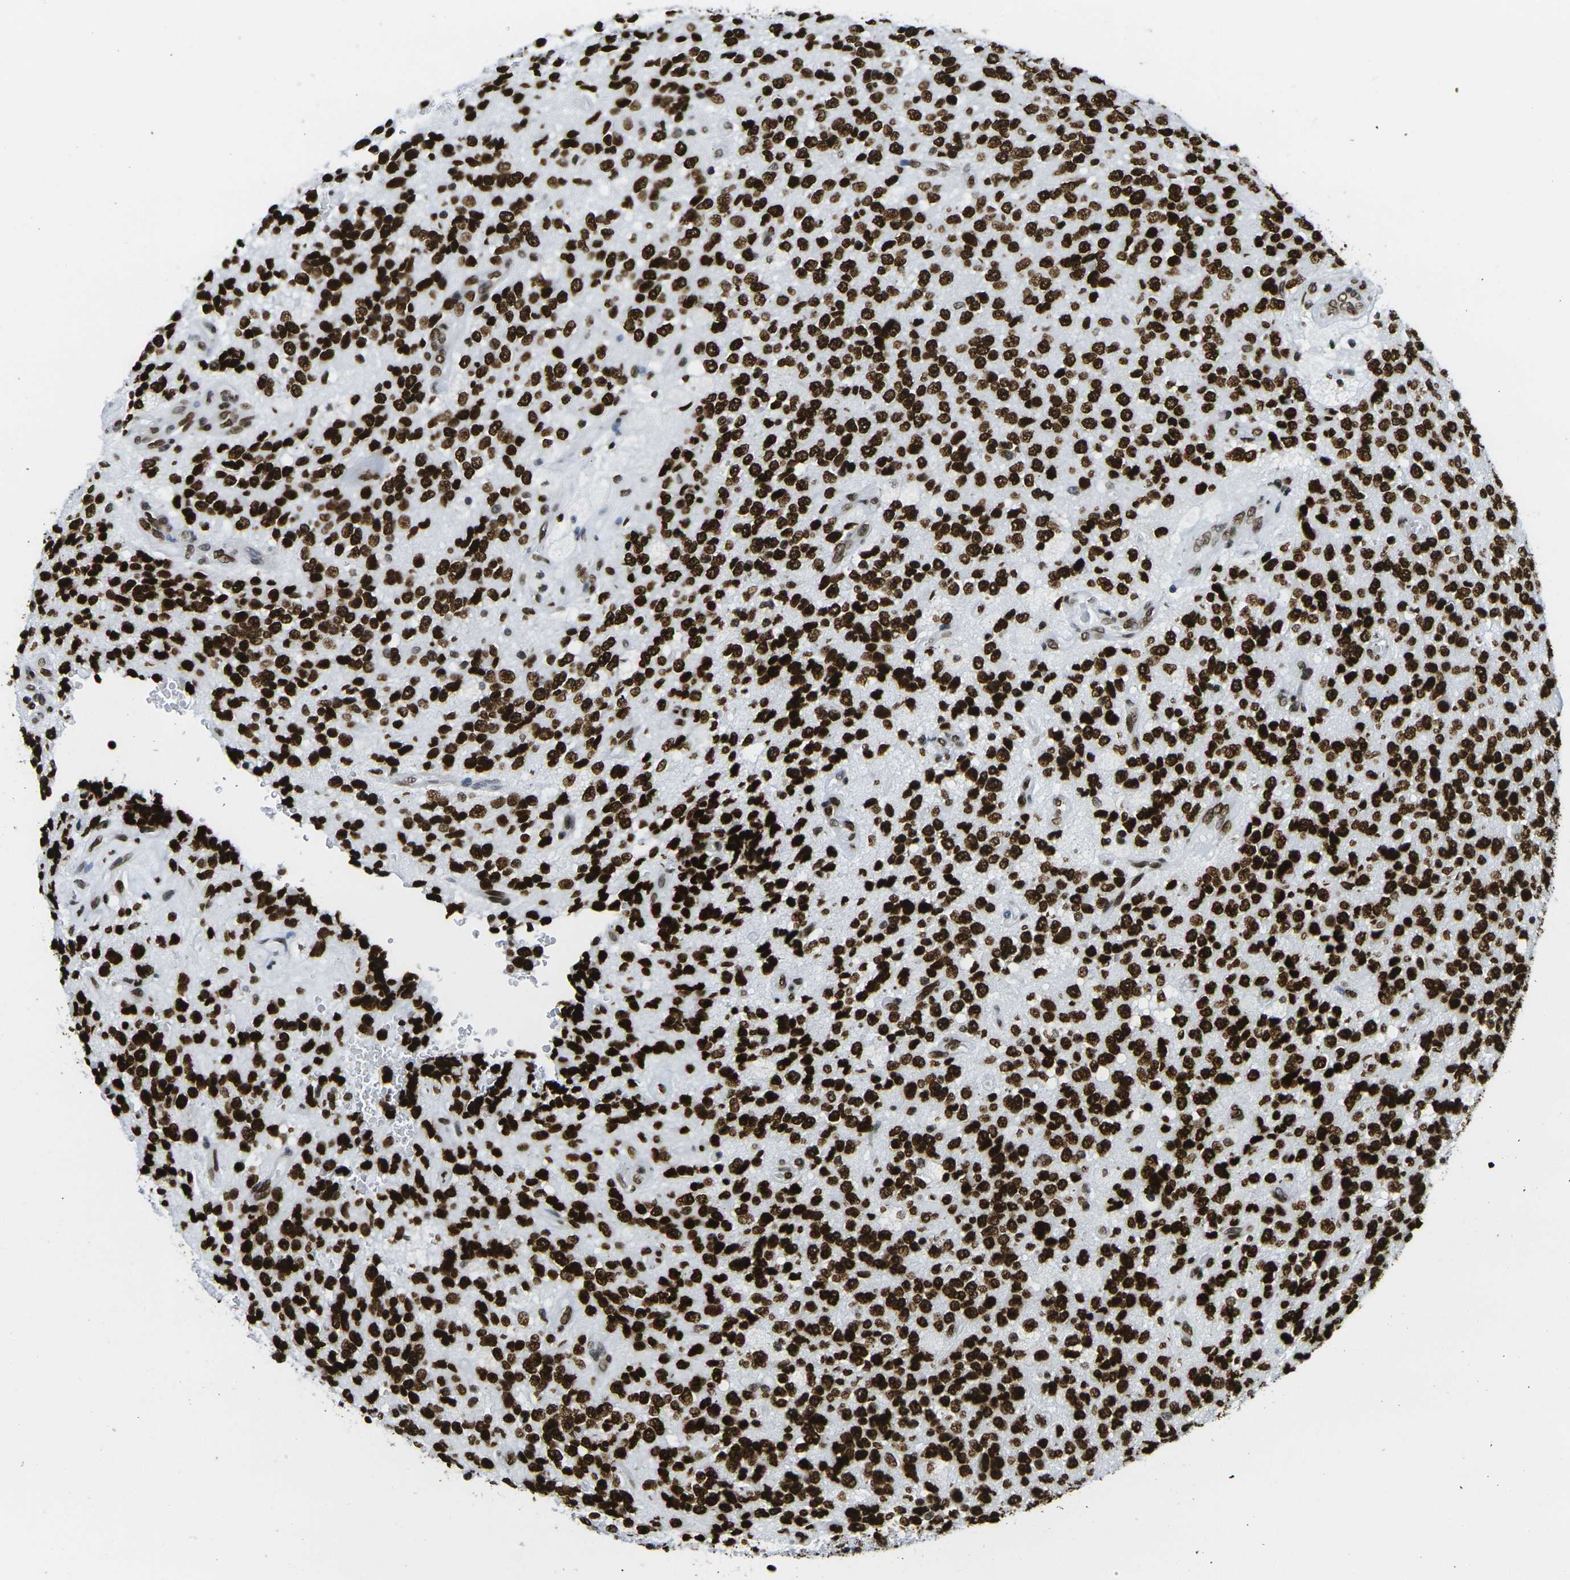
{"staining": {"intensity": "strong", "quantity": ">75%", "location": "nuclear"}, "tissue": "glioma", "cell_type": "Tumor cells", "image_type": "cancer", "snomed": [{"axis": "morphology", "description": "Glioma, malignant, High grade"}, {"axis": "topography", "description": "pancreas cauda"}], "caption": "This histopathology image demonstrates immunohistochemistry staining of human malignant high-grade glioma, with high strong nuclear positivity in approximately >75% of tumor cells.", "gene": "H2AX", "patient": {"sex": "male", "age": 60}}